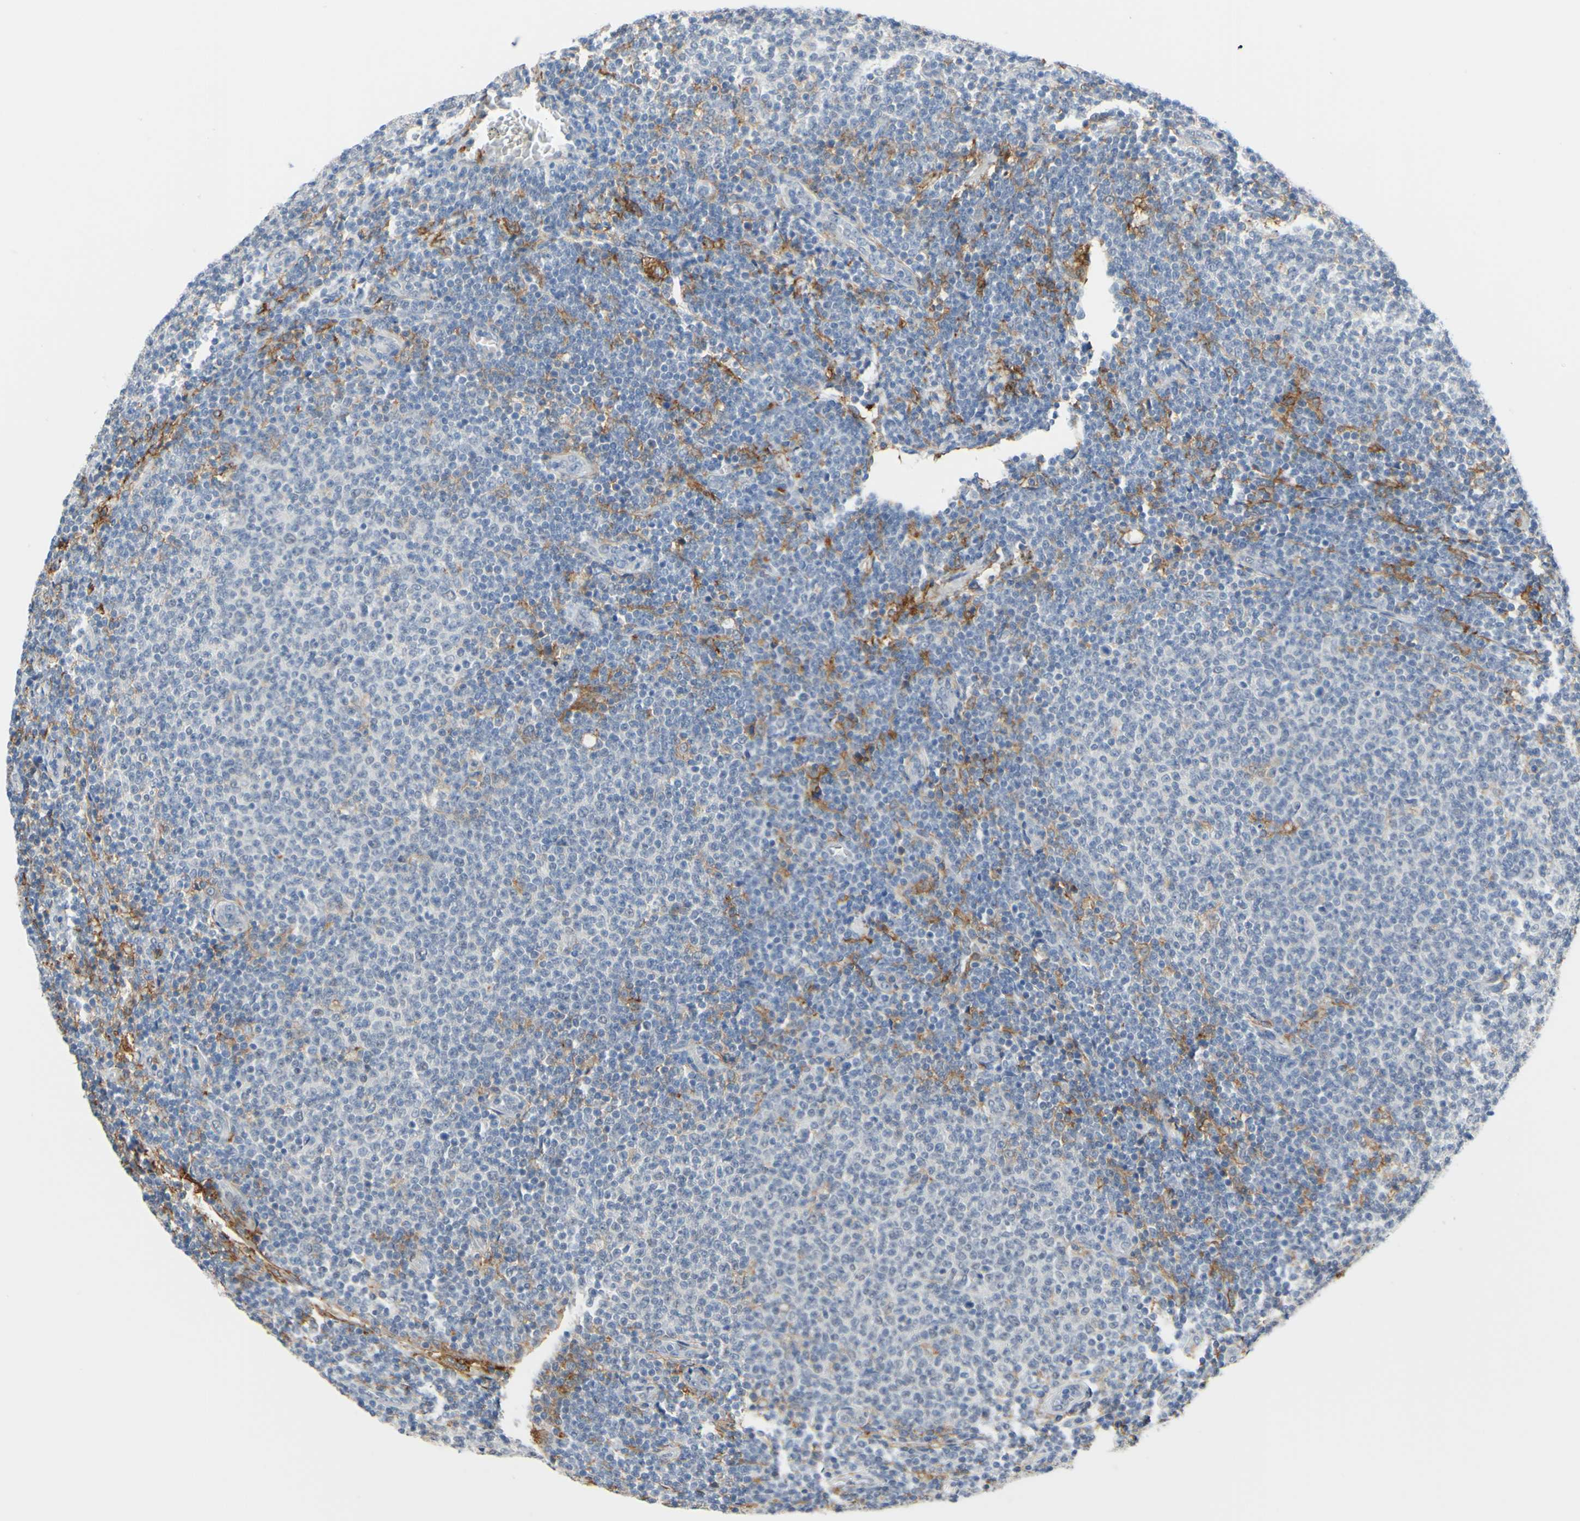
{"staining": {"intensity": "negative", "quantity": "none", "location": "none"}, "tissue": "lymphoma", "cell_type": "Tumor cells", "image_type": "cancer", "snomed": [{"axis": "morphology", "description": "Malignant lymphoma, non-Hodgkin's type, Low grade"}, {"axis": "topography", "description": "Lymph node"}], "caption": "This is a image of immunohistochemistry staining of malignant lymphoma, non-Hodgkin's type (low-grade), which shows no positivity in tumor cells. The staining is performed using DAB brown chromogen with nuclei counter-stained in using hematoxylin.", "gene": "FCGR2A", "patient": {"sex": "male", "age": 66}}